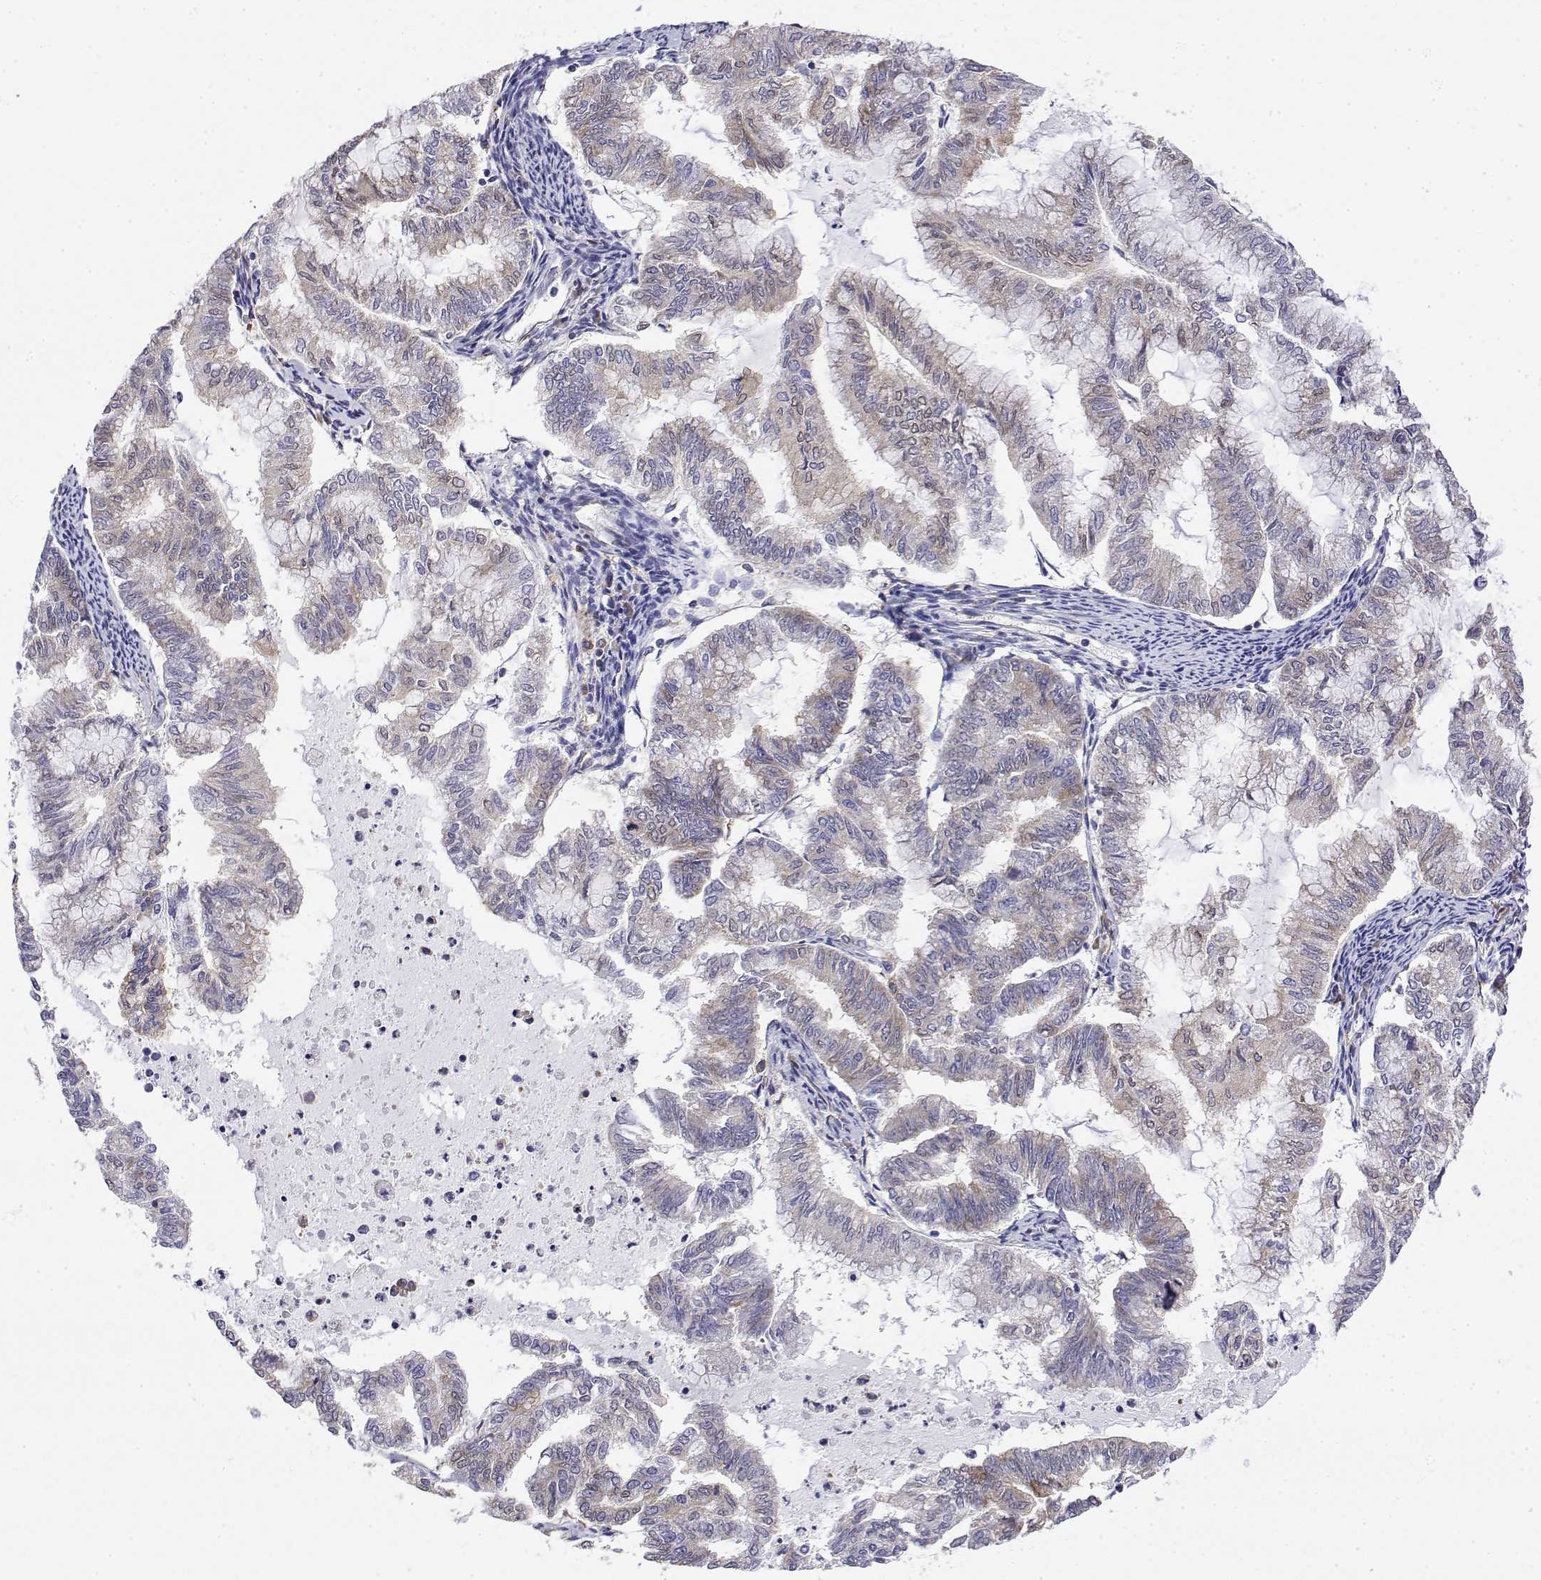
{"staining": {"intensity": "weak", "quantity": "<25%", "location": "cytoplasmic/membranous"}, "tissue": "endometrial cancer", "cell_type": "Tumor cells", "image_type": "cancer", "snomed": [{"axis": "morphology", "description": "Adenocarcinoma, NOS"}, {"axis": "topography", "description": "Endometrium"}], "caption": "High magnification brightfield microscopy of endometrial cancer (adenocarcinoma) stained with DAB (brown) and counterstained with hematoxylin (blue): tumor cells show no significant staining.", "gene": "EEF1G", "patient": {"sex": "female", "age": 79}}